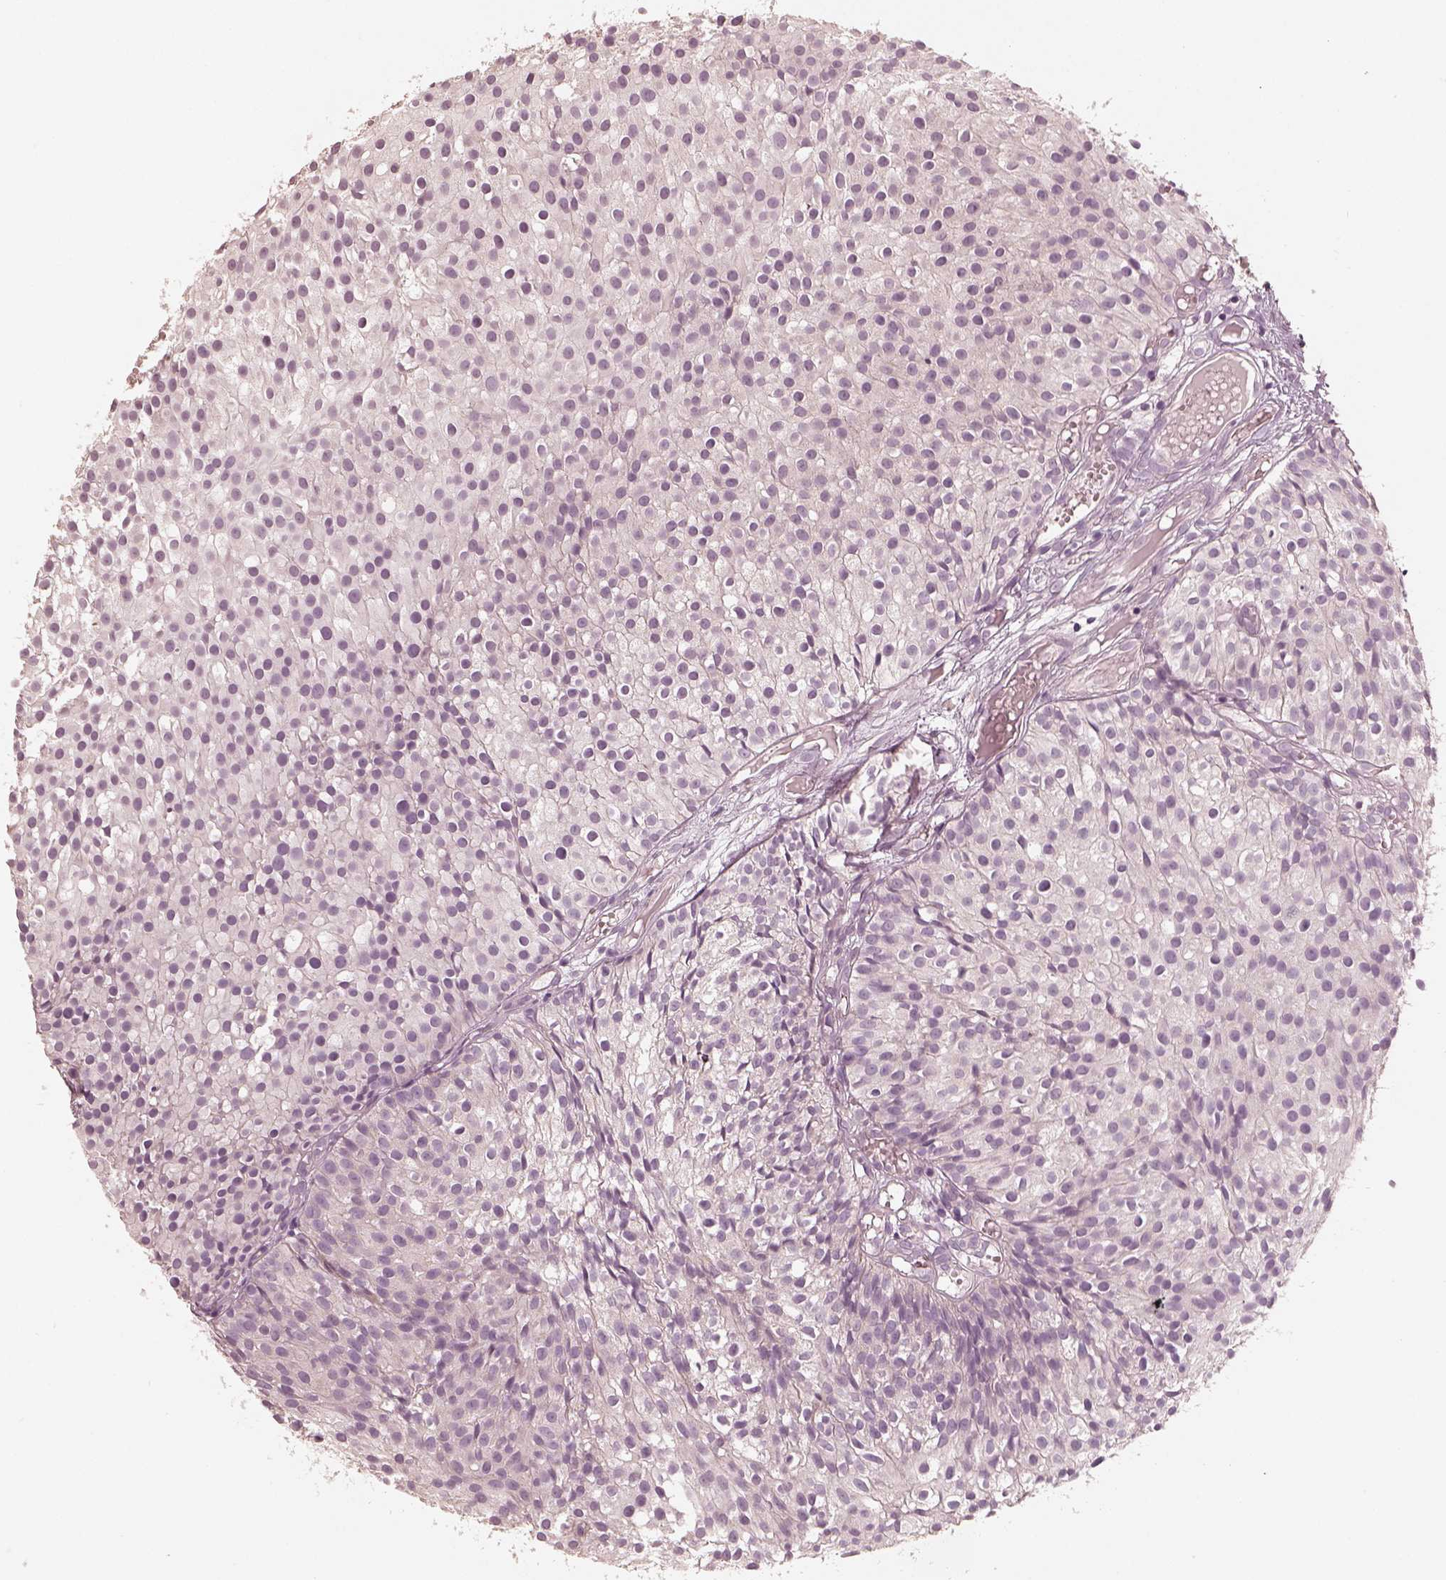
{"staining": {"intensity": "negative", "quantity": "none", "location": "none"}, "tissue": "urothelial cancer", "cell_type": "Tumor cells", "image_type": "cancer", "snomed": [{"axis": "morphology", "description": "Urothelial carcinoma, Low grade"}, {"axis": "topography", "description": "Urinary bladder"}], "caption": "Protein analysis of low-grade urothelial carcinoma displays no significant positivity in tumor cells.", "gene": "KCNJ9", "patient": {"sex": "male", "age": 63}}